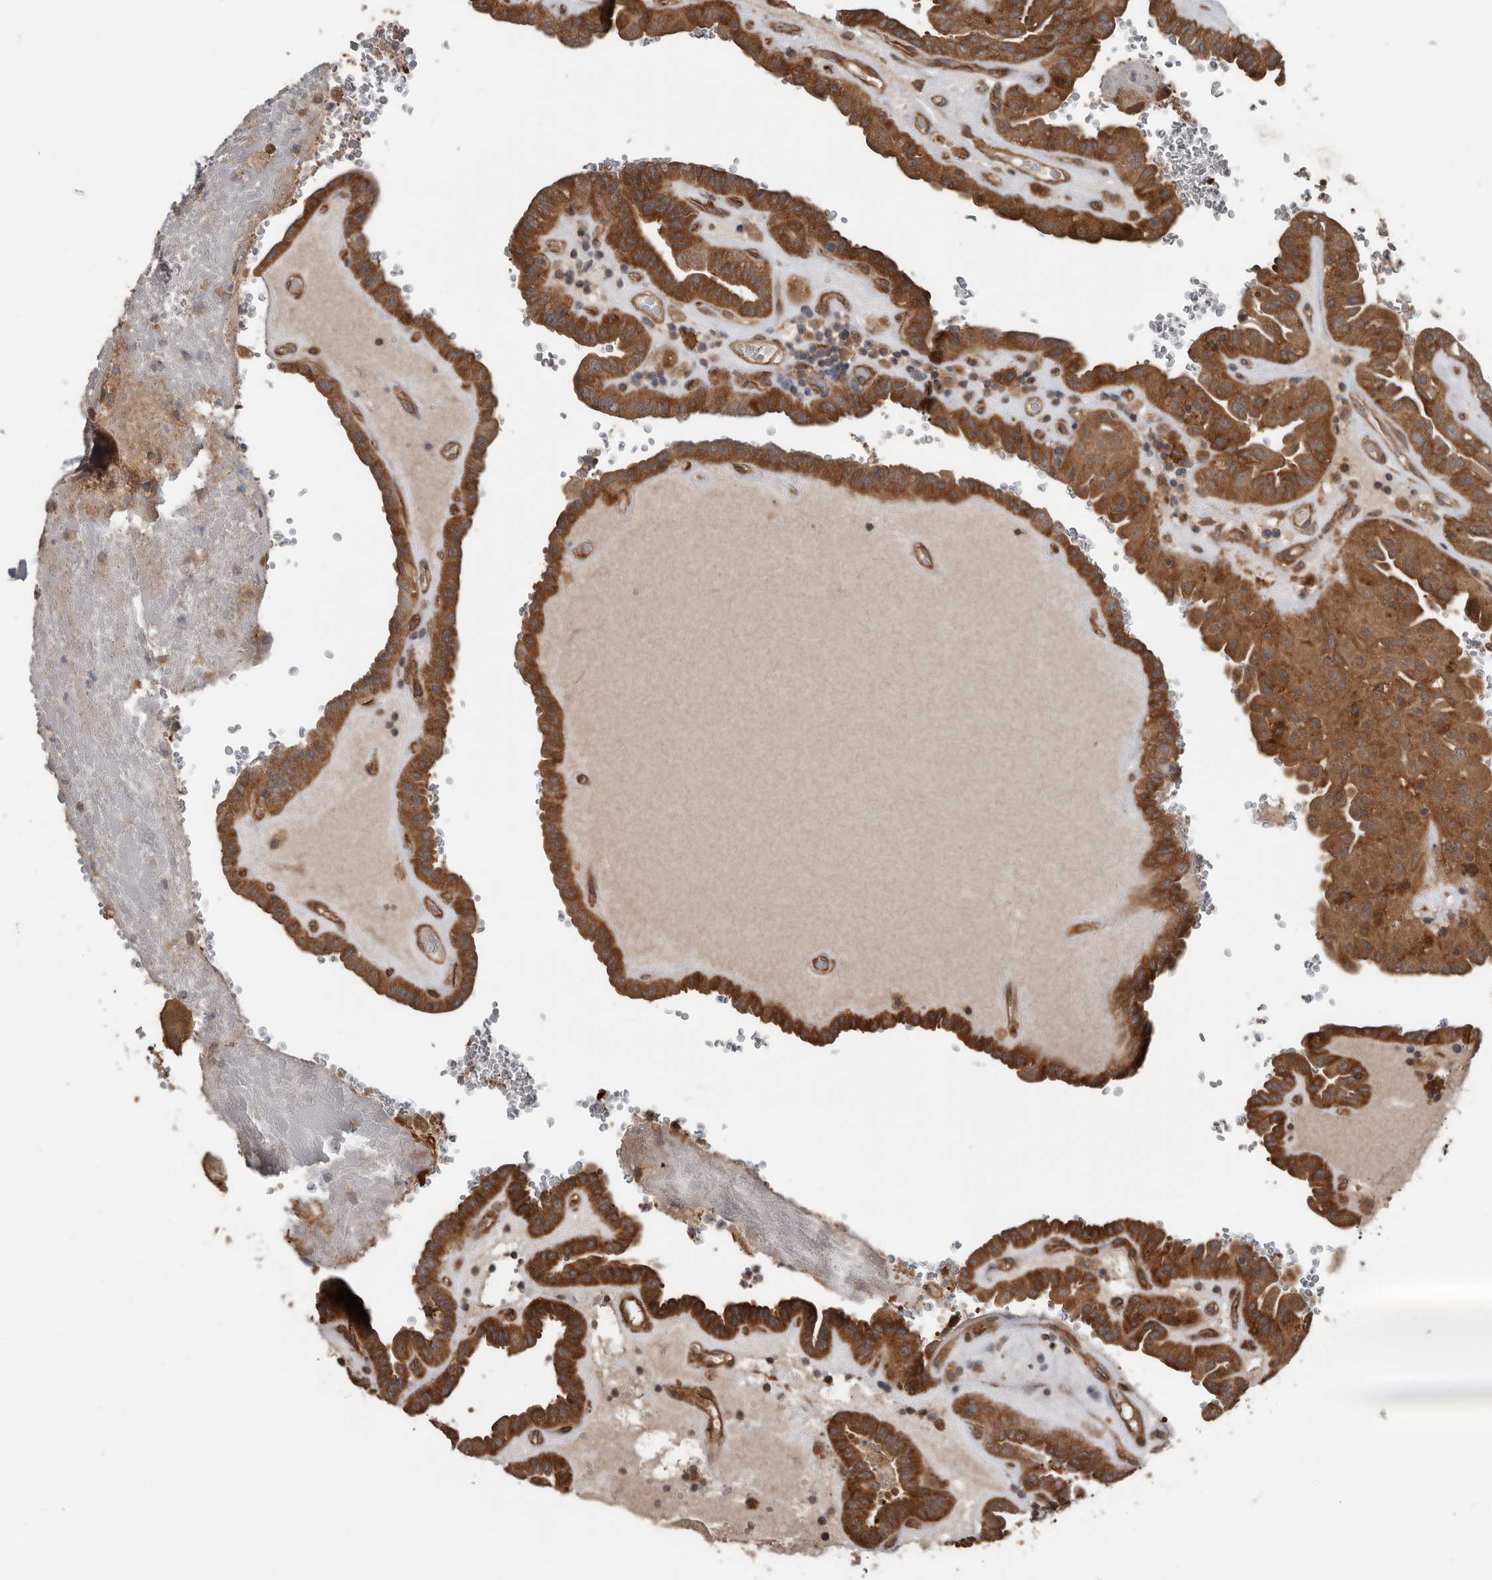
{"staining": {"intensity": "moderate", "quantity": ">75%", "location": "cytoplasmic/membranous"}, "tissue": "thyroid cancer", "cell_type": "Tumor cells", "image_type": "cancer", "snomed": [{"axis": "morphology", "description": "Papillary adenocarcinoma, NOS"}, {"axis": "topography", "description": "Thyroid gland"}], "caption": "Protein expression analysis of thyroid papillary adenocarcinoma exhibits moderate cytoplasmic/membranous staining in about >75% of tumor cells.", "gene": "EXOC3L1", "patient": {"sex": "male", "age": 77}}